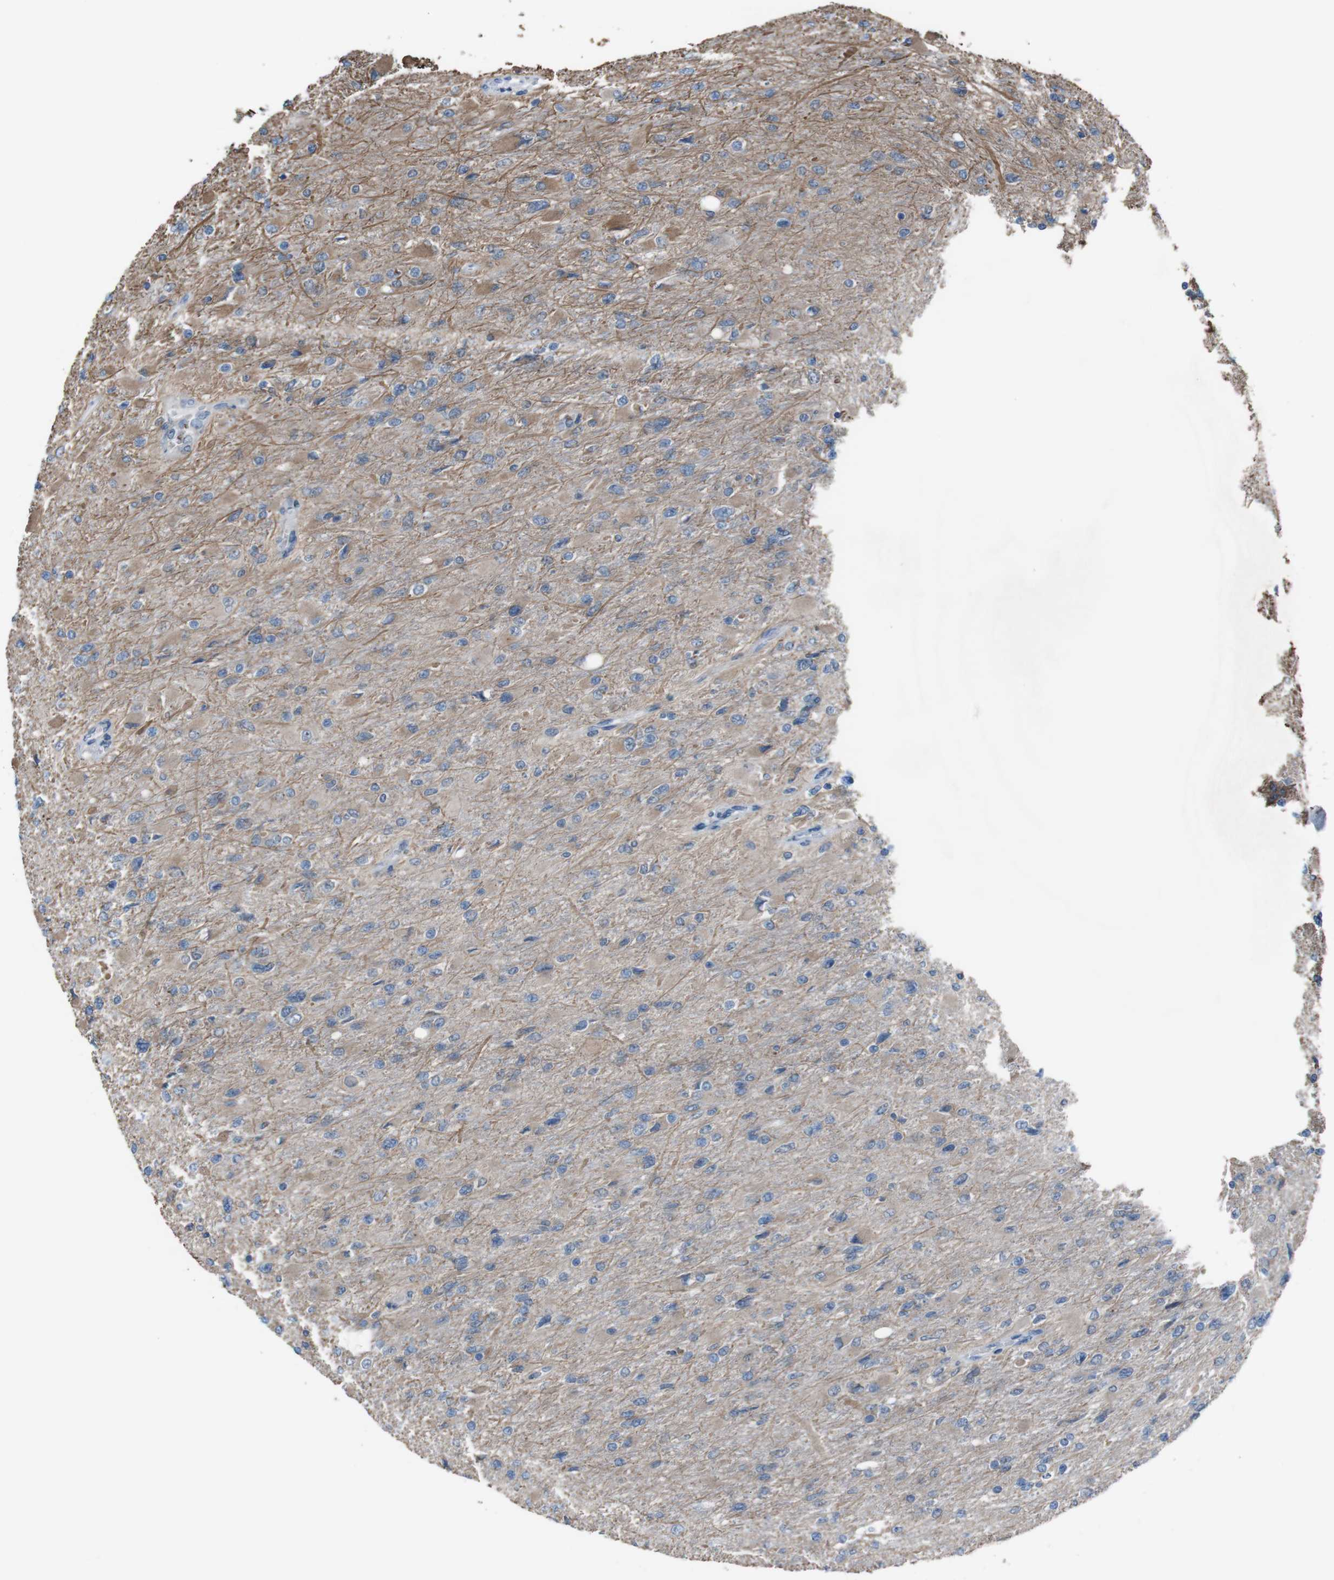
{"staining": {"intensity": "moderate", "quantity": "<25%", "location": "cytoplasmic/membranous"}, "tissue": "glioma", "cell_type": "Tumor cells", "image_type": "cancer", "snomed": [{"axis": "morphology", "description": "Glioma, malignant, High grade"}, {"axis": "topography", "description": "Cerebral cortex"}], "caption": "Protein expression by IHC demonstrates moderate cytoplasmic/membranous expression in about <25% of tumor cells in malignant high-grade glioma. The staining is performed using DAB (3,3'-diaminobenzidine) brown chromogen to label protein expression. The nuclei are counter-stained blue using hematoxylin.", "gene": "CDH22", "patient": {"sex": "female", "age": 36}}